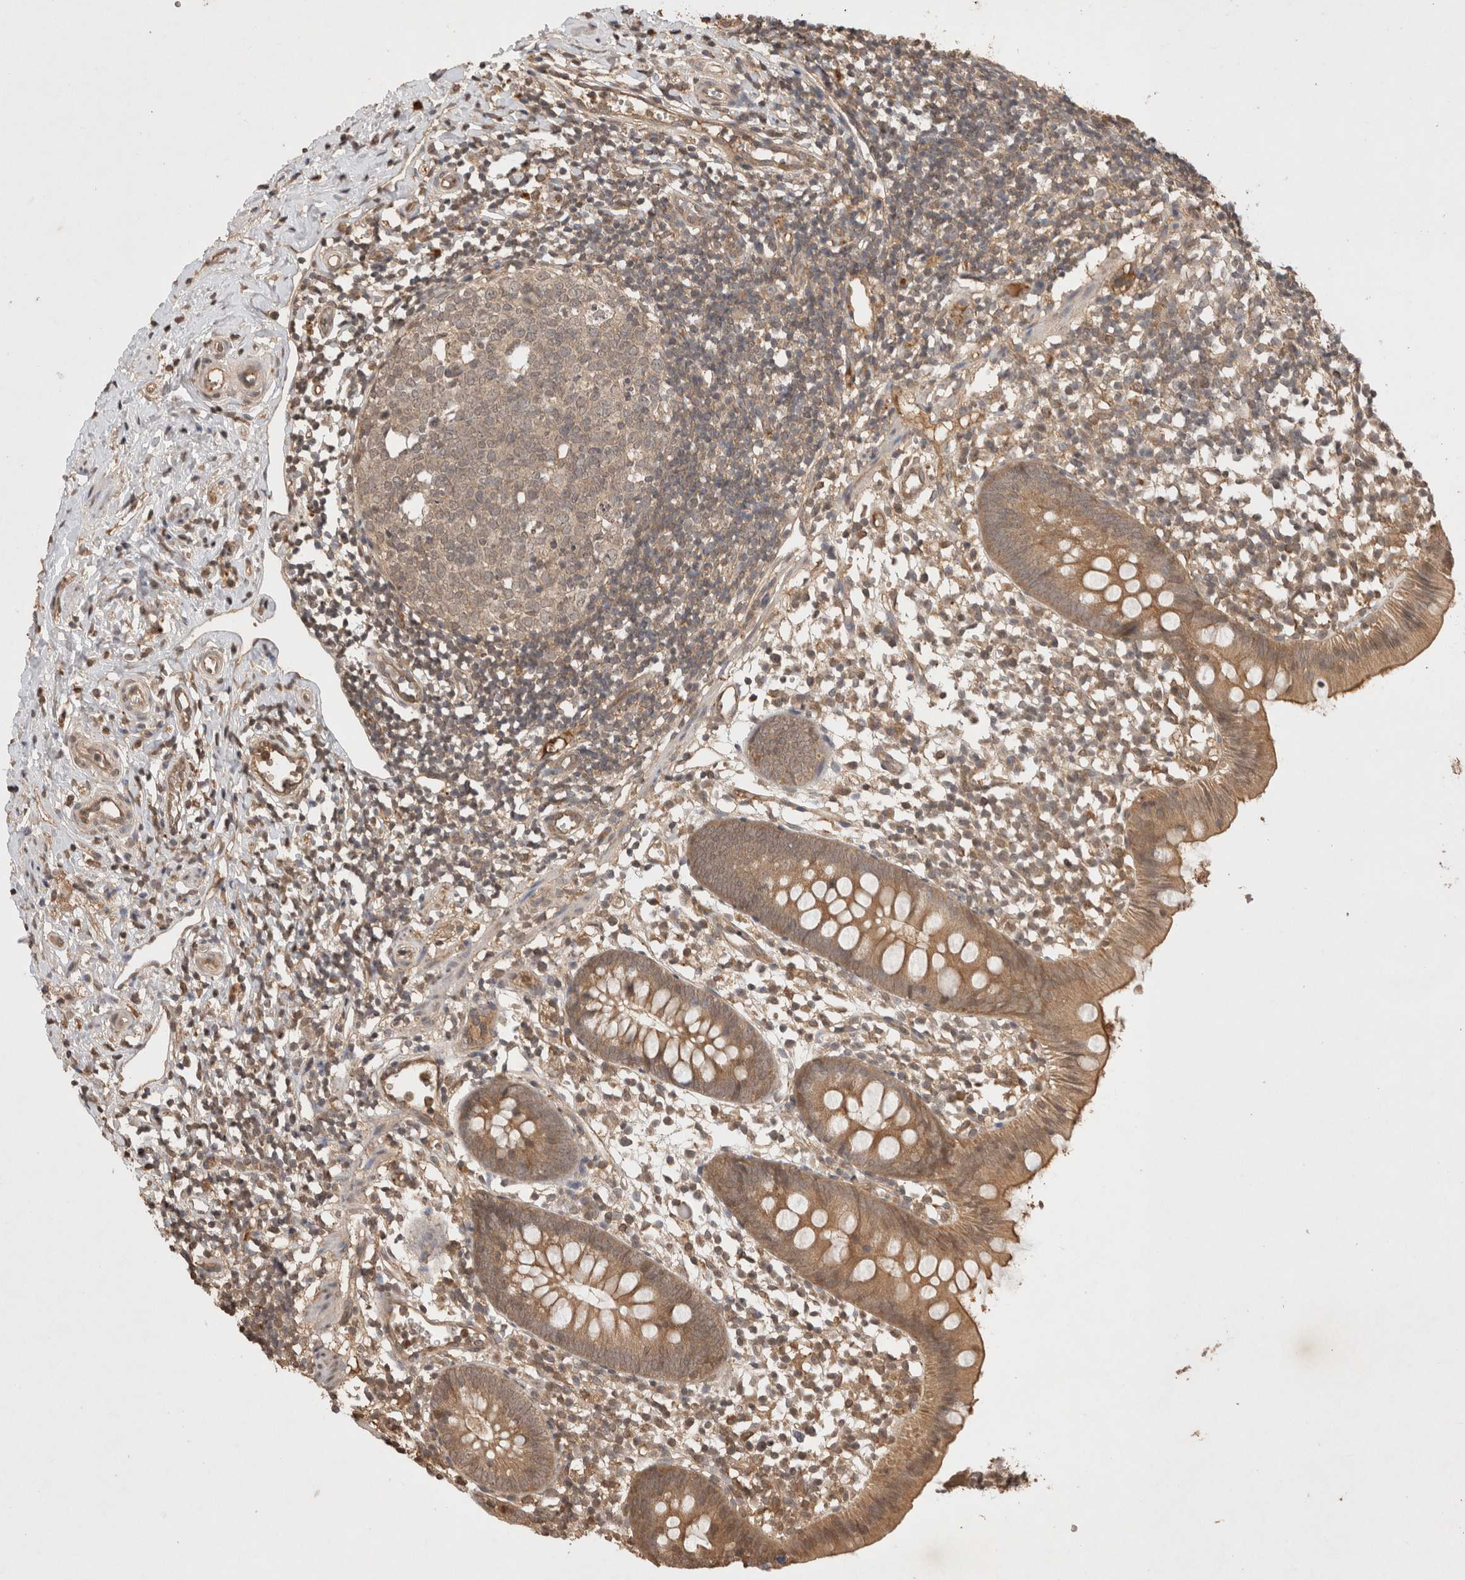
{"staining": {"intensity": "moderate", "quantity": ">75%", "location": "cytoplasmic/membranous"}, "tissue": "appendix", "cell_type": "Glandular cells", "image_type": "normal", "snomed": [{"axis": "morphology", "description": "Normal tissue, NOS"}, {"axis": "topography", "description": "Appendix"}], "caption": "High-power microscopy captured an immunohistochemistry (IHC) histopathology image of normal appendix, revealing moderate cytoplasmic/membranous expression in approximately >75% of glandular cells.", "gene": "PRMT3", "patient": {"sex": "female", "age": 20}}